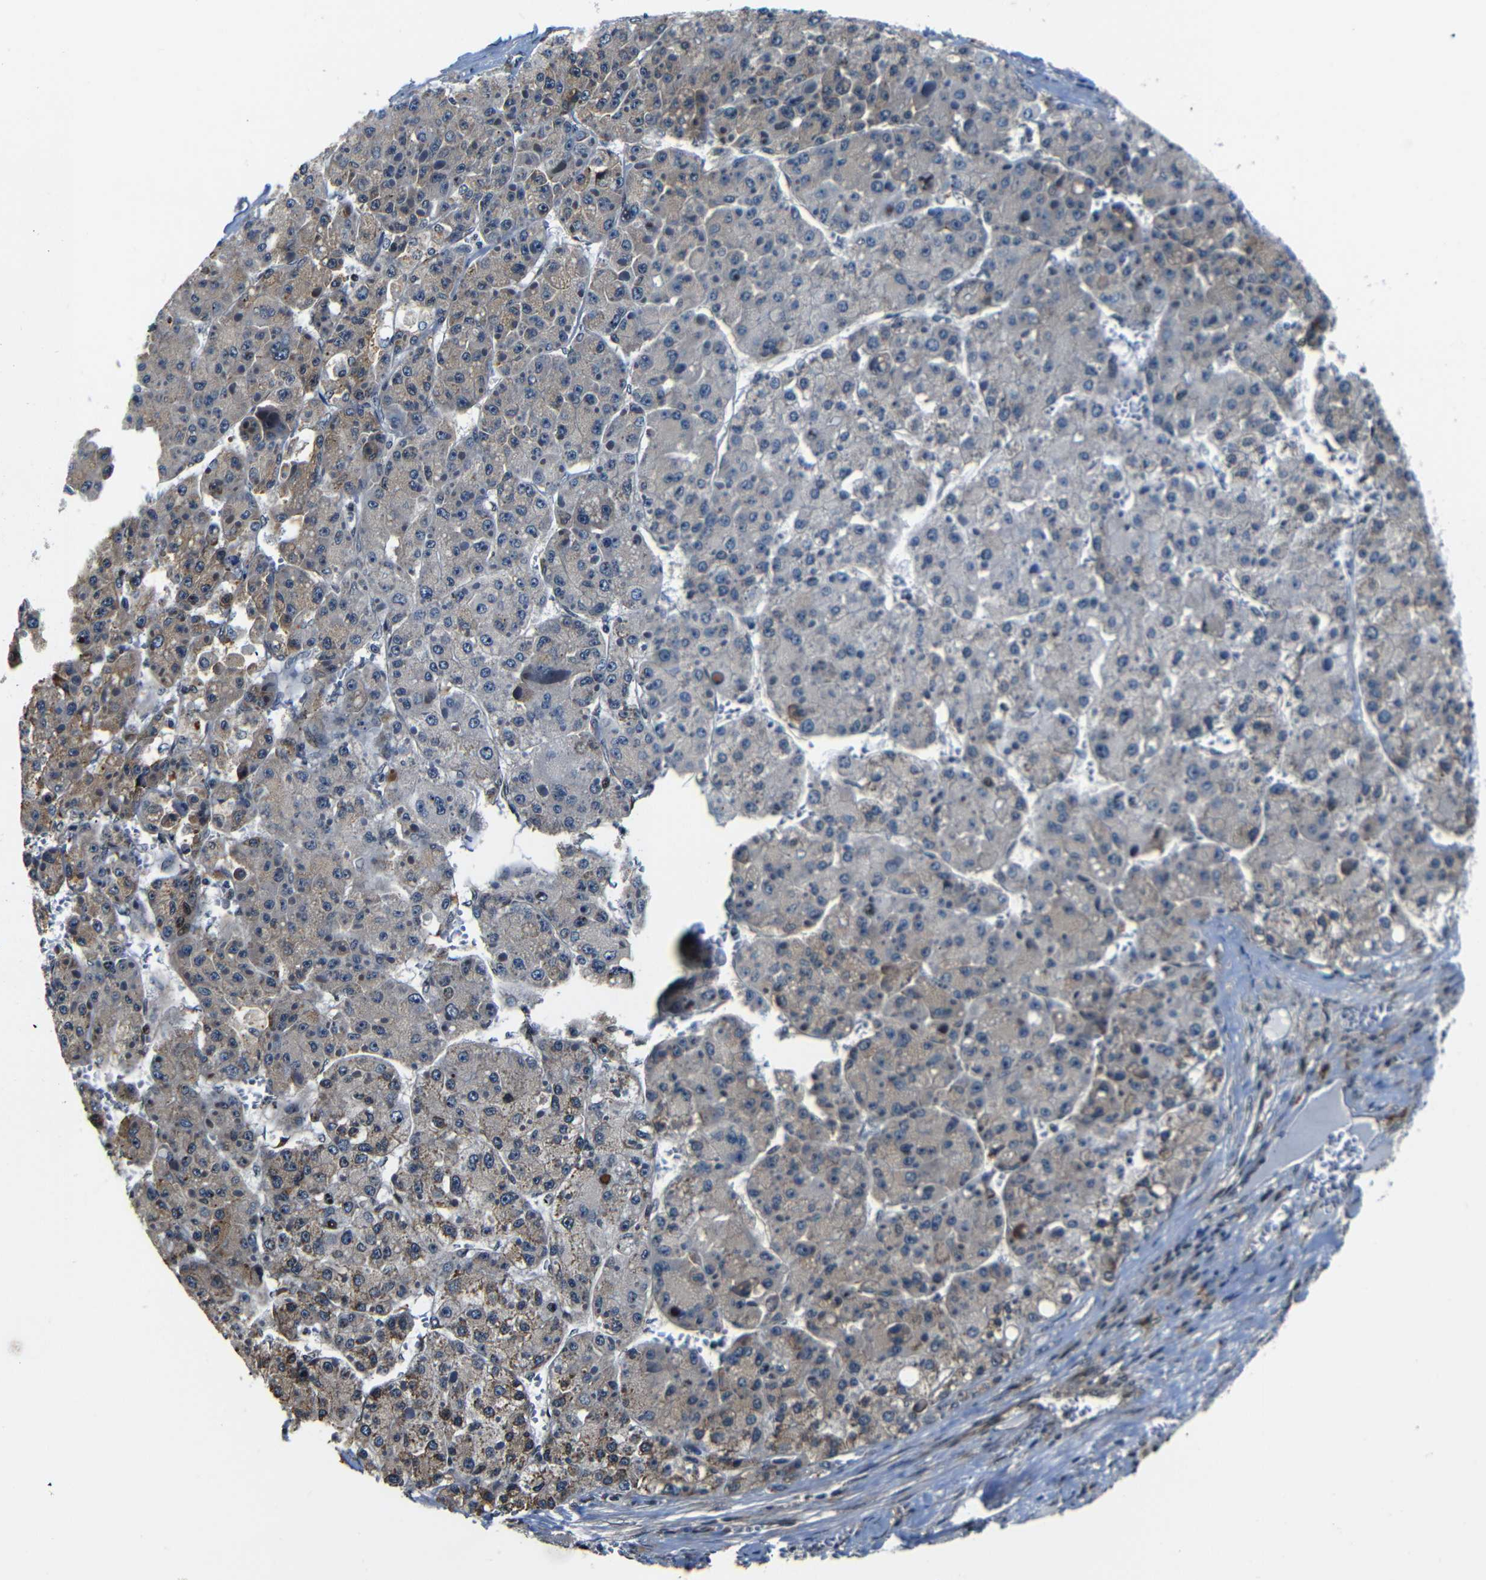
{"staining": {"intensity": "moderate", "quantity": "25%-75%", "location": "cytoplasmic/membranous"}, "tissue": "liver cancer", "cell_type": "Tumor cells", "image_type": "cancer", "snomed": [{"axis": "morphology", "description": "Carcinoma, Hepatocellular, NOS"}, {"axis": "topography", "description": "Liver"}], "caption": "DAB immunohistochemical staining of human hepatocellular carcinoma (liver) shows moderate cytoplasmic/membranous protein positivity in about 25%-75% of tumor cells.", "gene": "NCBP3", "patient": {"sex": "female", "age": 73}}